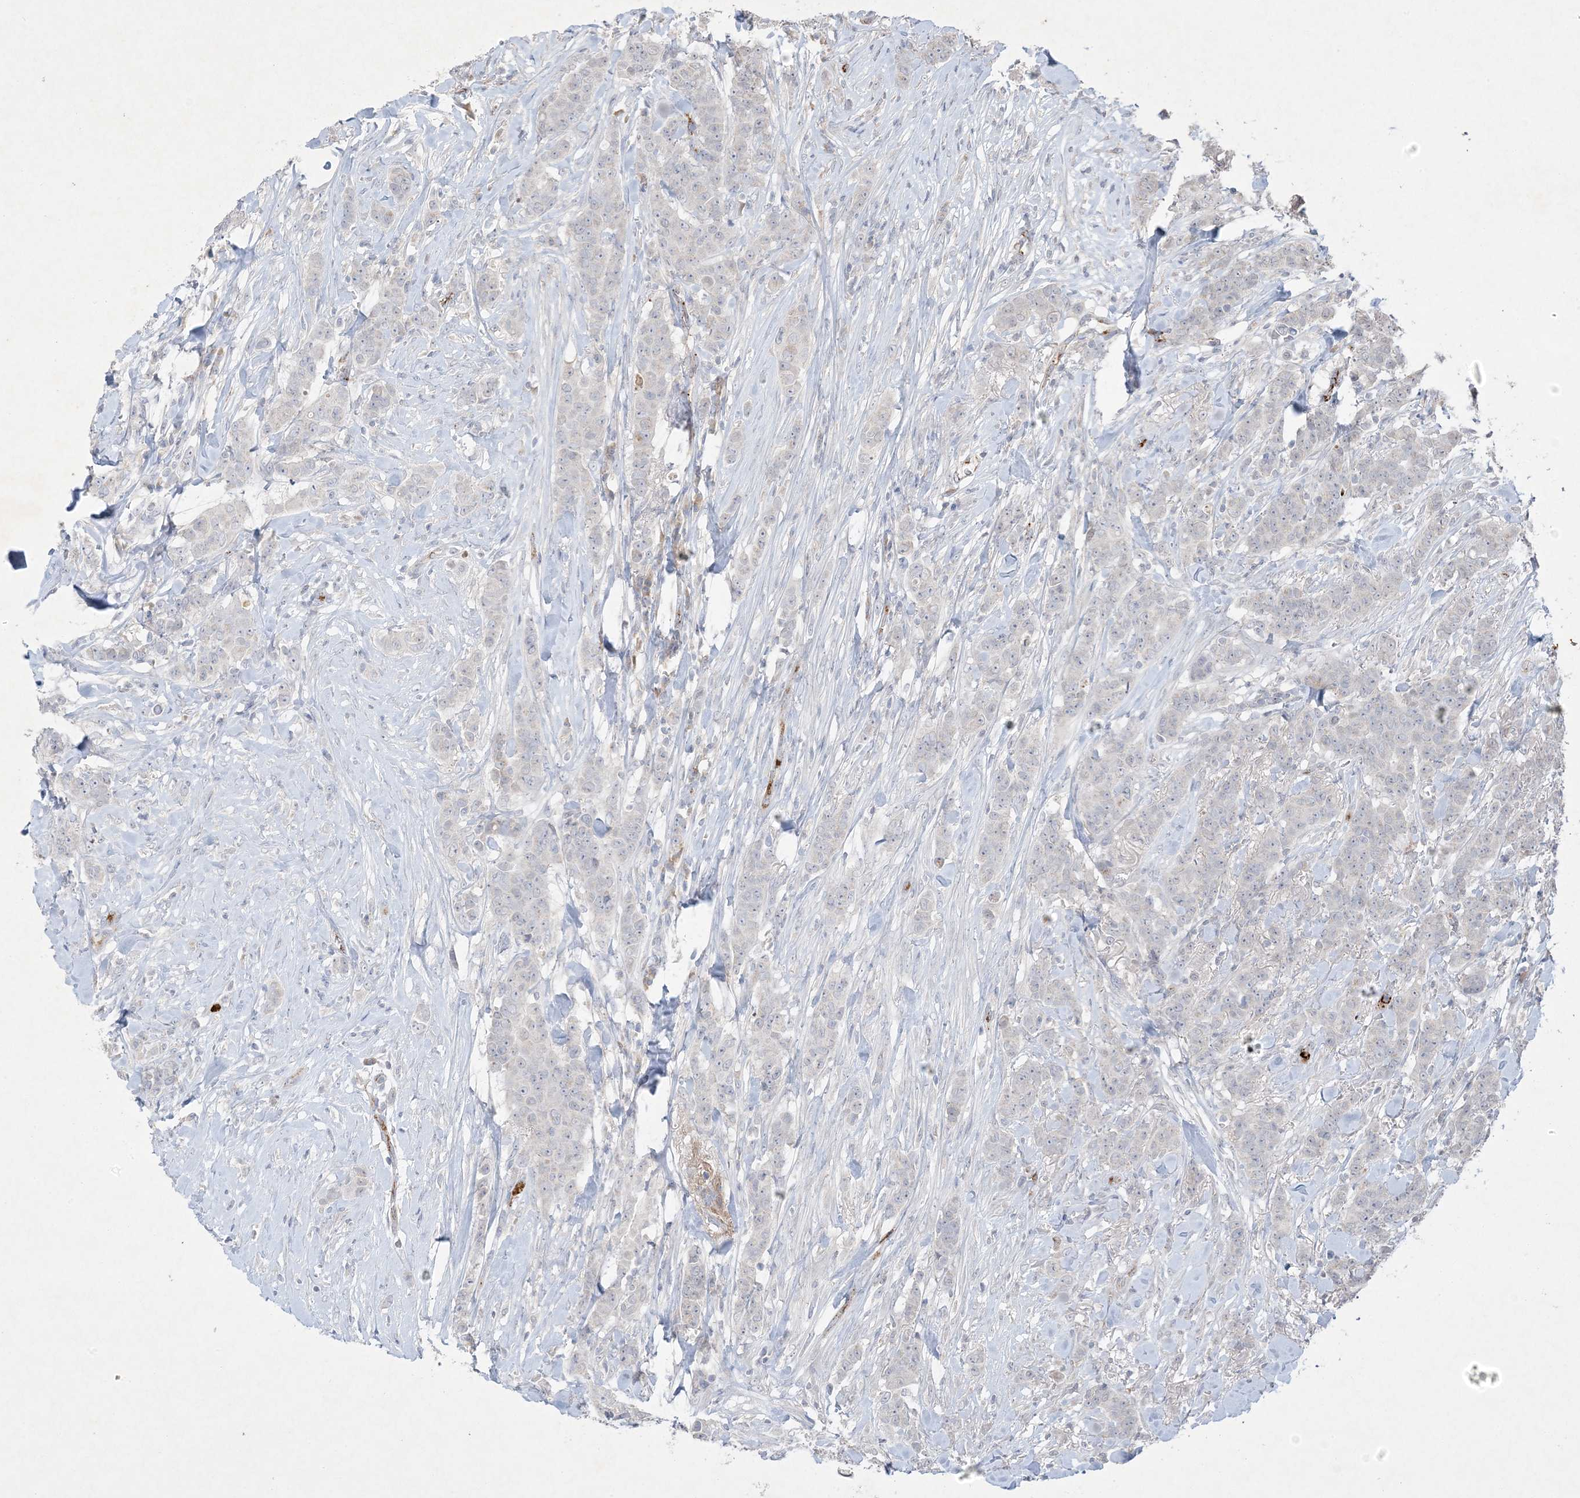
{"staining": {"intensity": "negative", "quantity": "none", "location": "none"}, "tissue": "breast cancer", "cell_type": "Tumor cells", "image_type": "cancer", "snomed": [{"axis": "morphology", "description": "Duct carcinoma"}, {"axis": "topography", "description": "Breast"}], "caption": "This is an immunohistochemistry (IHC) micrograph of invasive ductal carcinoma (breast). There is no expression in tumor cells.", "gene": "PRSS36", "patient": {"sex": "female", "age": 40}}